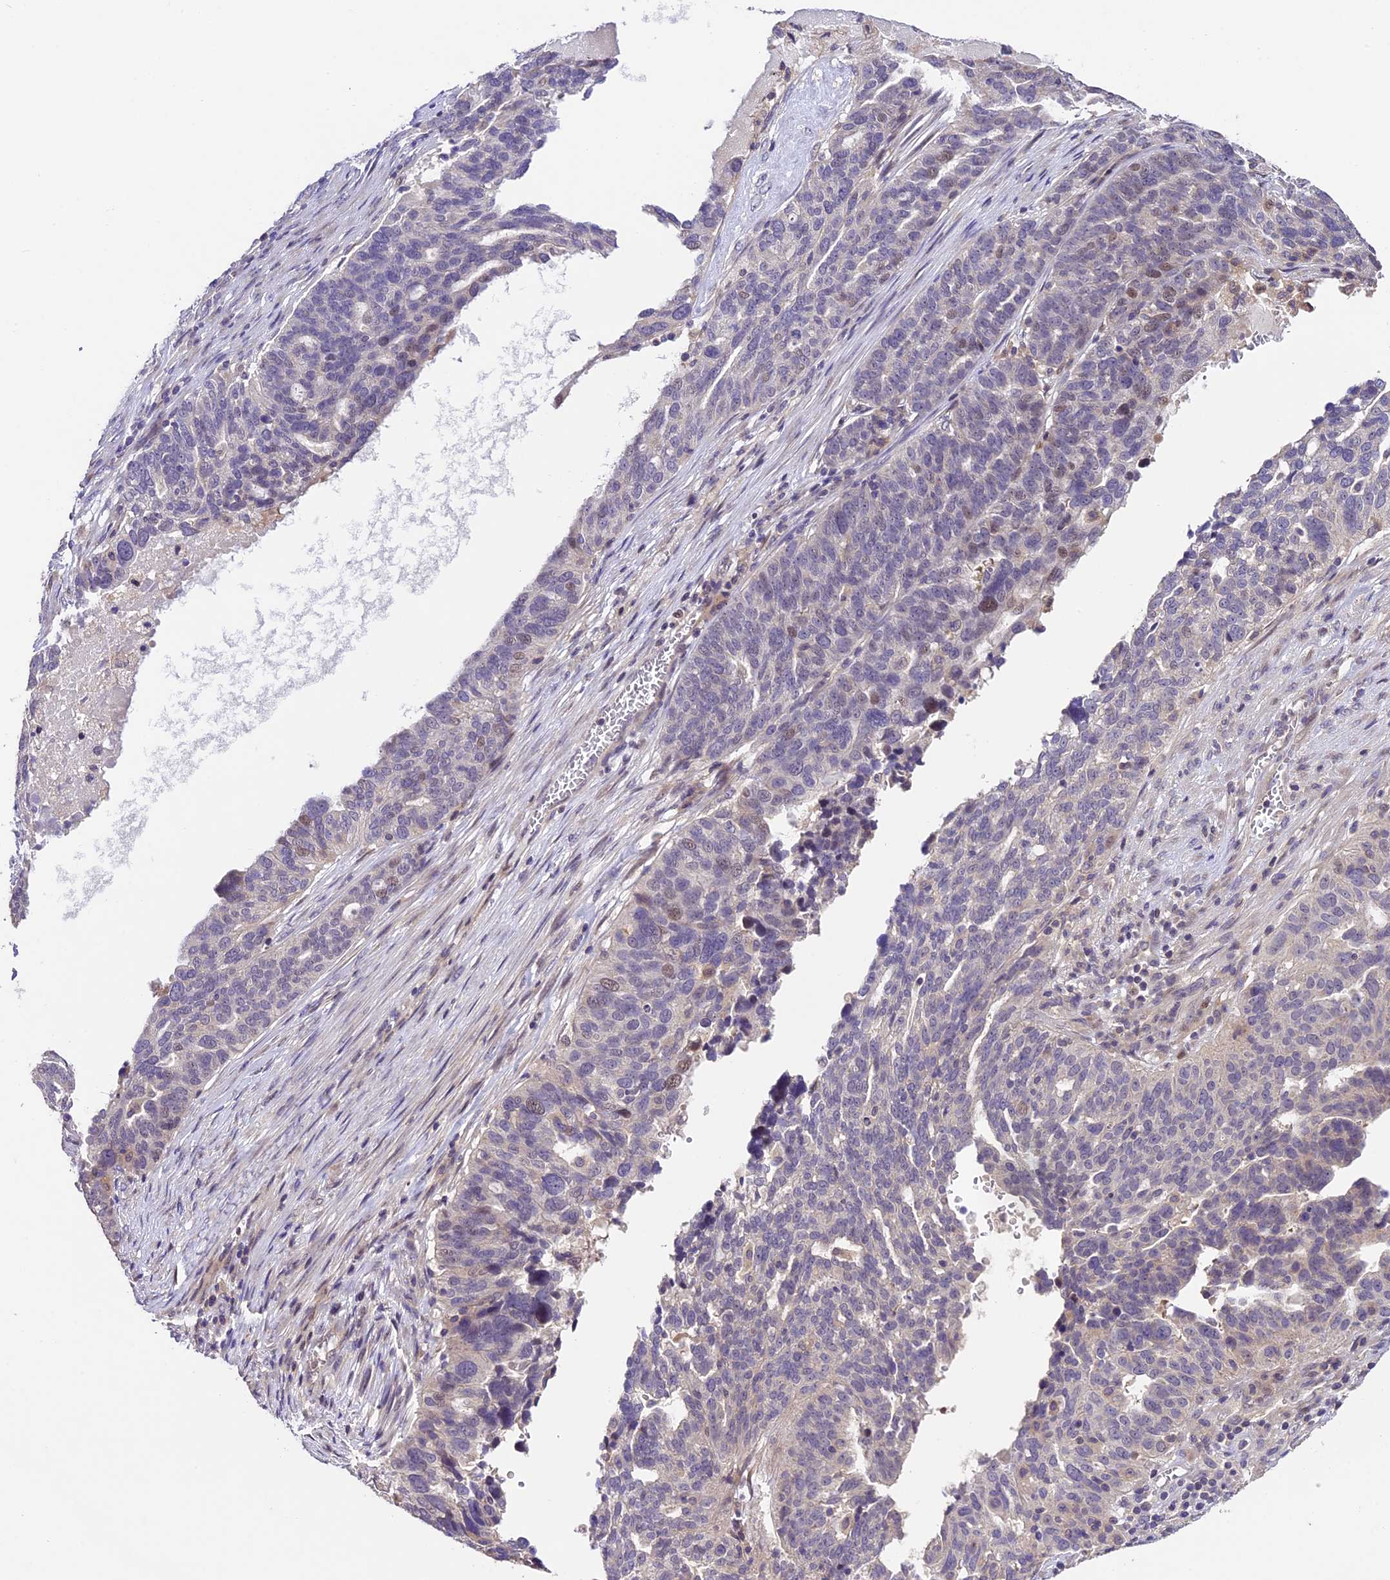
{"staining": {"intensity": "negative", "quantity": "none", "location": "none"}, "tissue": "ovarian cancer", "cell_type": "Tumor cells", "image_type": "cancer", "snomed": [{"axis": "morphology", "description": "Cystadenocarcinoma, serous, NOS"}, {"axis": "topography", "description": "Ovary"}], "caption": "Tumor cells are negative for brown protein staining in ovarian serous cystadenocarcinoma.", "gene": "DGKH", "patient": {"sex": "female", "age": 59}}